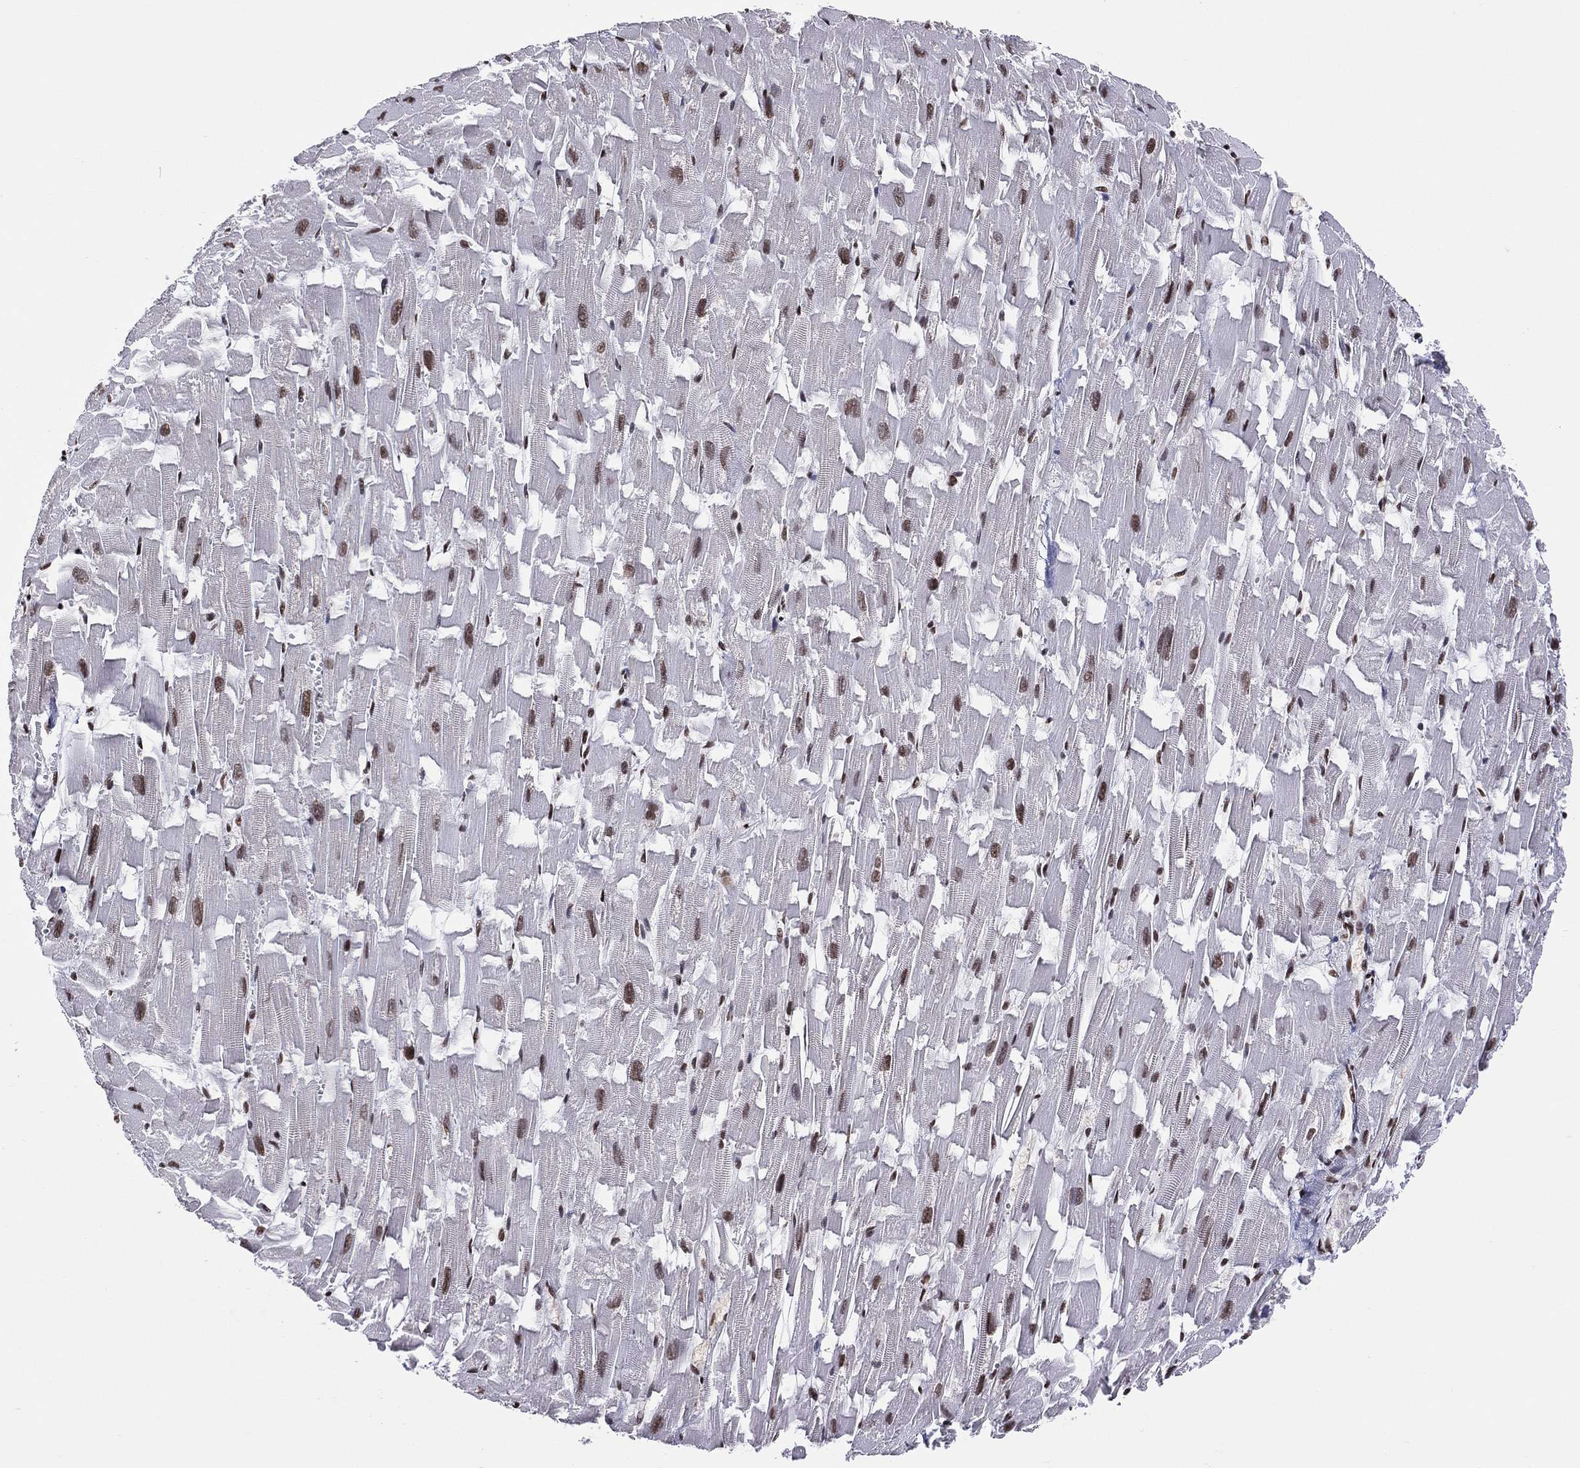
{"staining": {"intensity": "moderate", "quantity": "25%-75%", "location": "nuclear"}, "tissue": "heart muscle", "cell_type": "Cardiomyocytes", "image_type": "normal", "snomed": [{"axis": "morphology", "description": "Normal tissue, NOS"}, {"axis": "topography", "description": "Heart"}], "caption": "Approximately 25%-75% of cardiomyocytes in benign heart muscle exhibit moderate nuclear protein expression as visualized by brown immunohistochemical staining.", "gene": "ZNF7", "patient": {"sex": "female", "age": 64}}